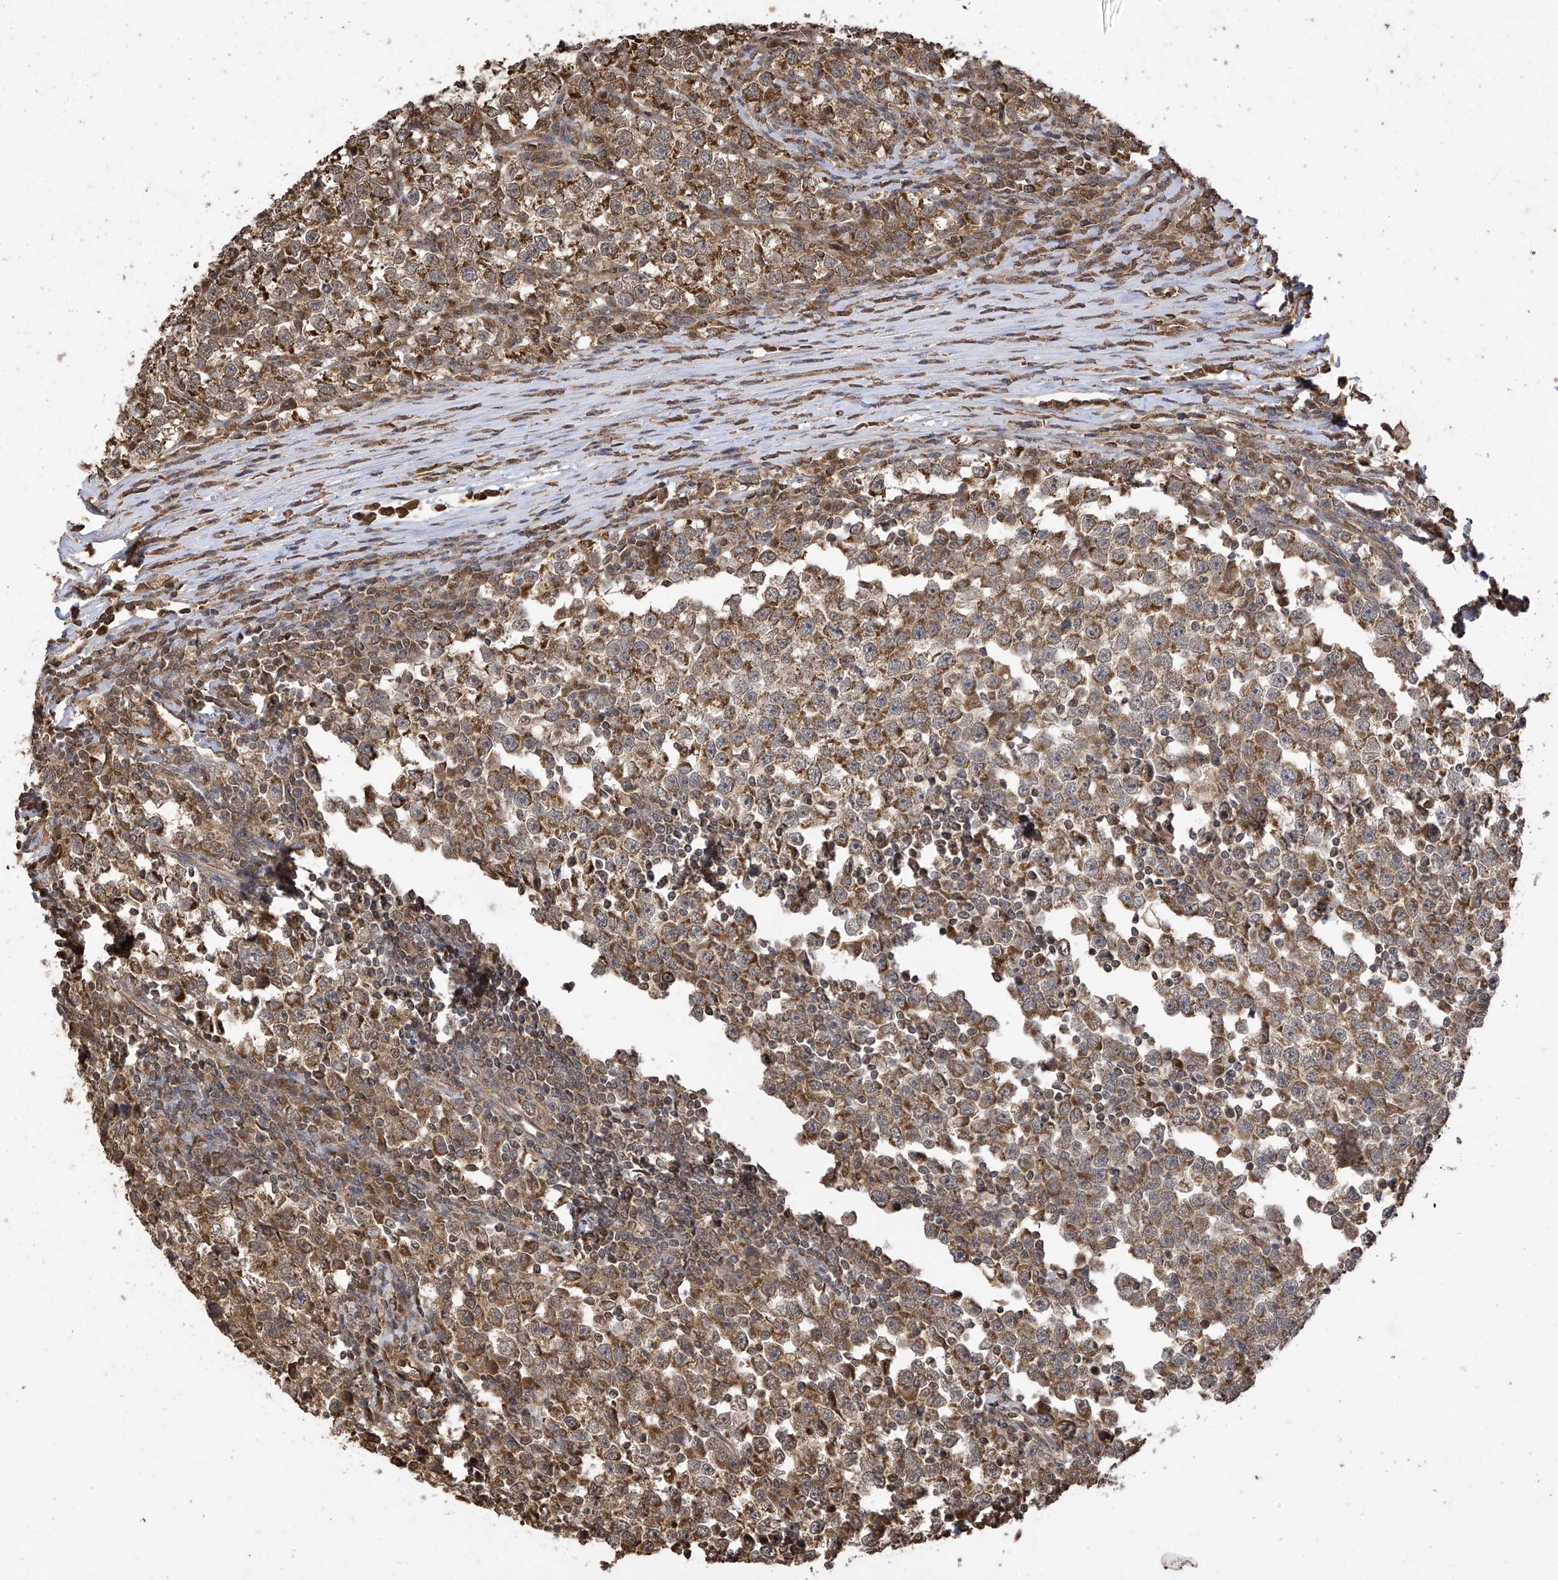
{"staining": {"intensity": "moderate", "quantity": ">75%", "location": "cytoplasmic/membranous"}, "tissue": "testis cancer", "cell_type": "Tumor cells", "image_type": "cancer", "snomed": [{"axis": "morphology", "description": "Normal tissue, NOS"}, {"axis": "morphology", "description": "Seminoma, NOS"}, {"axis": "topography", "description": "Testis"}], "caption": "Human testis cancer stained for a protein (brown) reveals moderate cytoplasmic/membranous positive positivity in about >75% of tumor cells.", "gene": "PNPT1", "patient": {"sex": "male", "age": 43}}